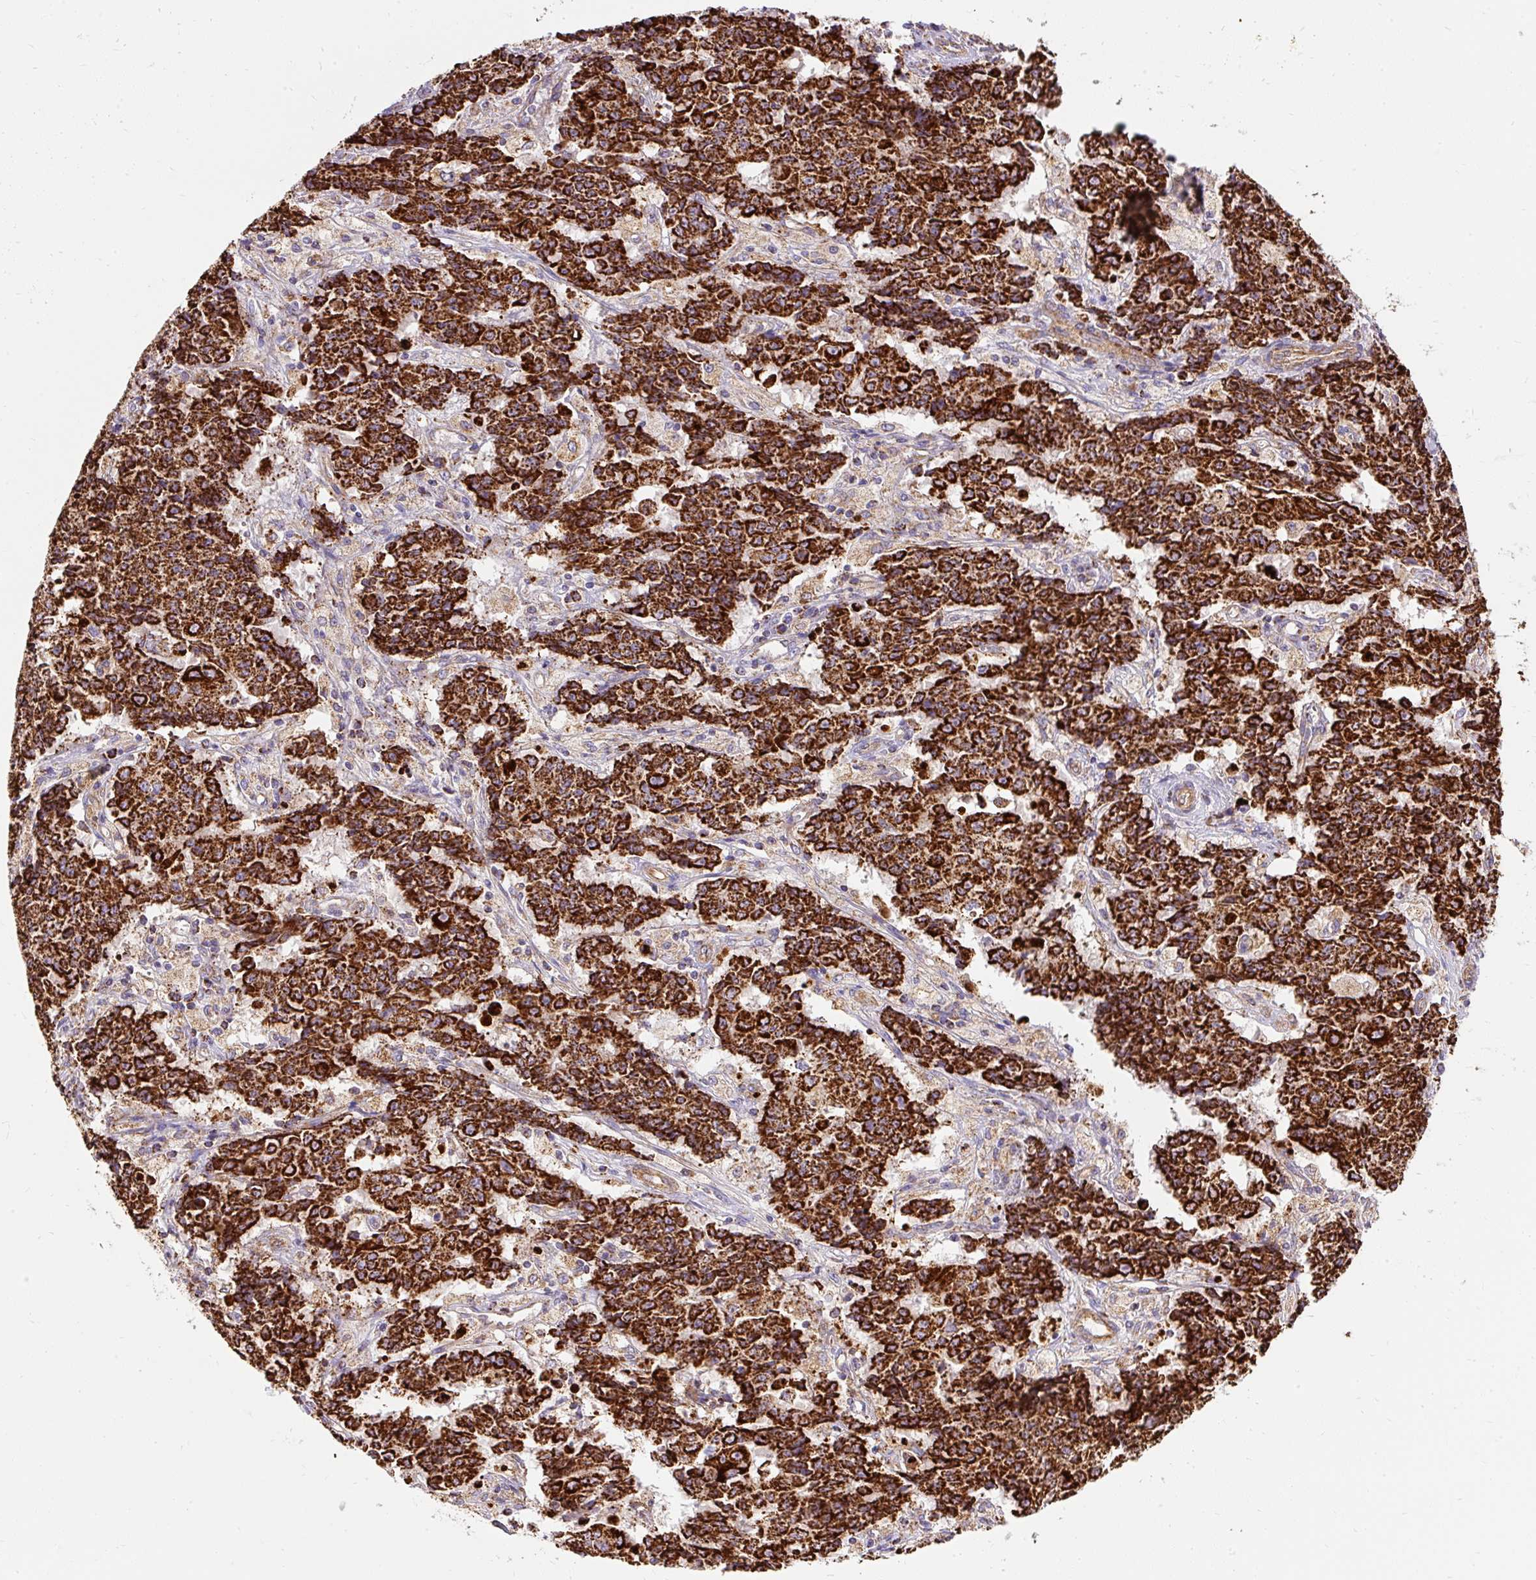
{"staining": {"intensity": "strong", "quantity": ">75%", "location": "cytoplasmic/membranous"}, "tissue": "ovarian cancer", "cell_type": "Tumor cells", "image_type": "cancer", "snomed": [{"axis": "morphology", "description": "Carcinoma, endometroid"}, {"axis": "topography", "description": "Ovary"}], "caption": "Ovarian endometroid carcinoma stained for a protein shows strong cytoplasmic/membranous positivity in tumor cells. Using DAB (3,3'-diaminobenzidine) (brown) and hematoxylin (blue) stains, captured at high magnification using brightfield microscopy.", "gene": "CEP290", "patient": {"sex": "female", "age": 42}}